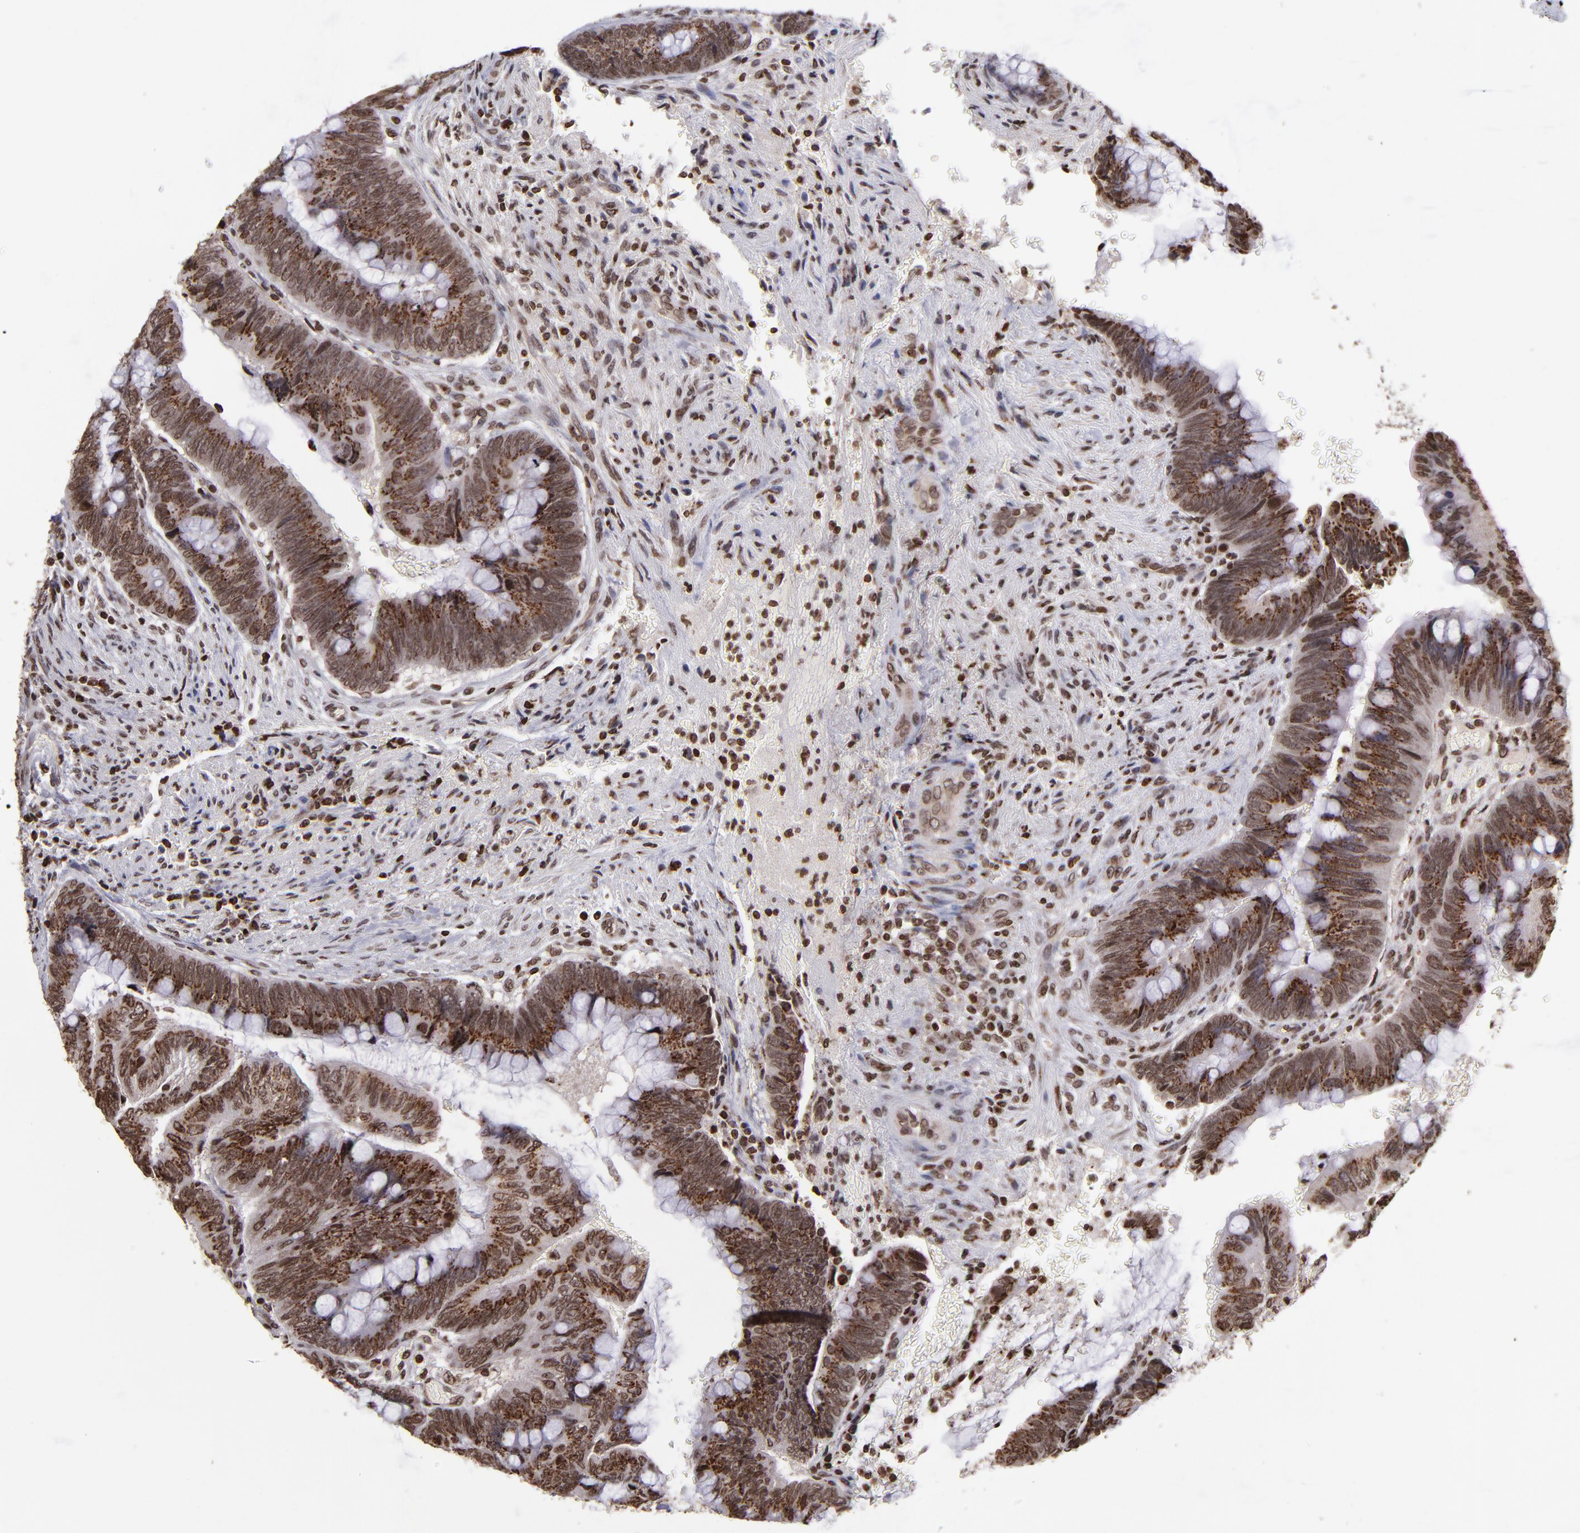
{"staining": {"intensity": "strong", "quantity": ">75%", "location": "cytoplasmic/membranous,nuclear"}, "tissue": "colorectal cancer", "cell_type": "Tumor cells", "image_type": "cancer", "snomed": [{"axis": "morphology", "description": "Normal tissue, NOS"}, {"axis": "morphology", "description": "Adenocarcinoma, NOS"}, {"axis": "topography", "description": "Rectum"}], "caption": "This is an image of immunohistochemistry (IHC) staining of colorectal cancer (adenocarcinoma), which shows strong positivity in the cytoplasmic/membranous and nuclear of tumor cells.", "gene": "CSDC2", "patient": {"sex": "male", "age": 92}}